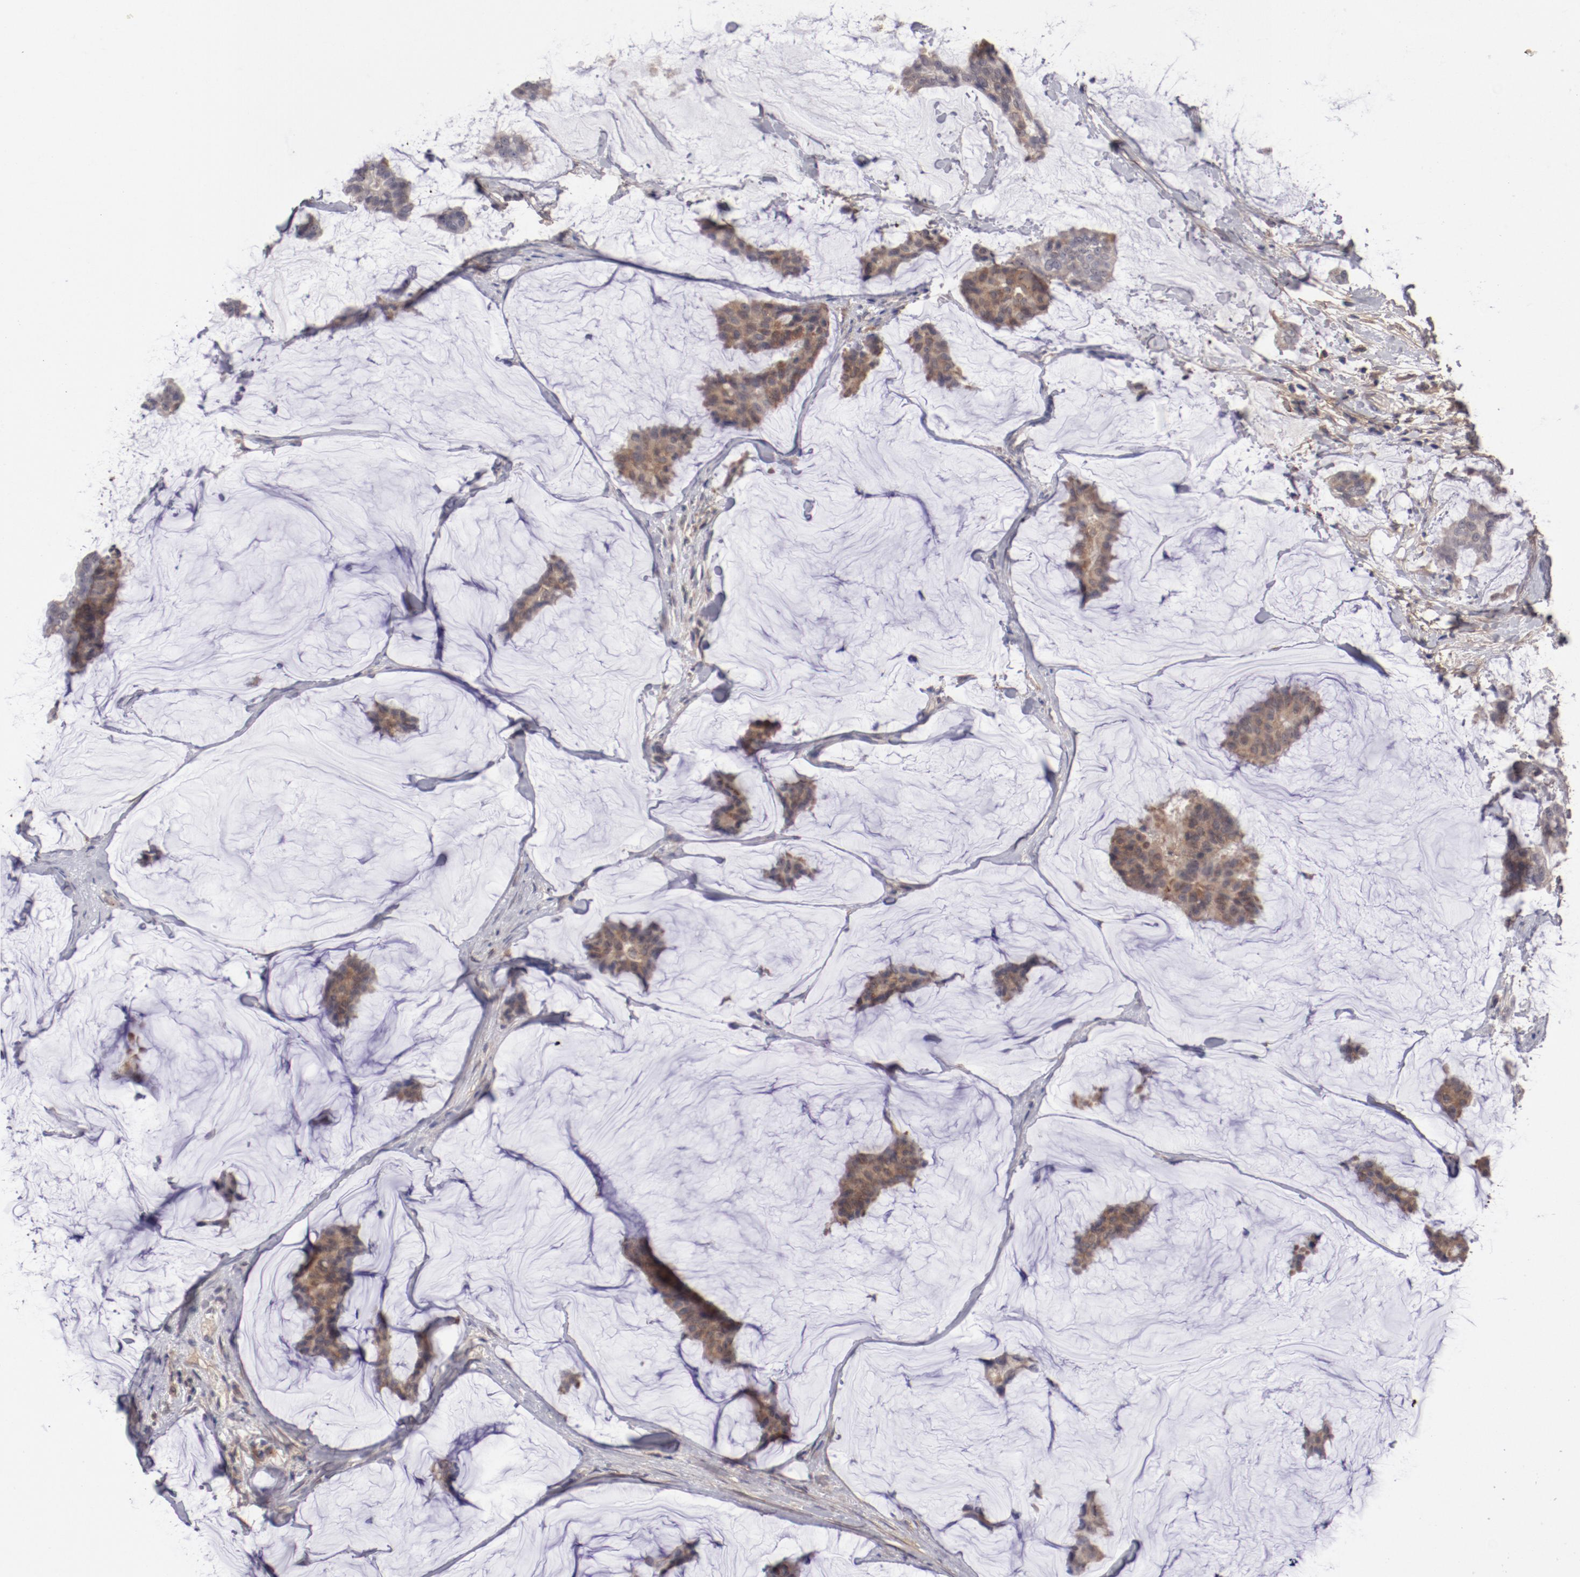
{"staining": {"intensity": "weak", "quantity": ">75%", "location": "cytoplasmic/membranous"}, "tissue": "breast cancer", "cell_type": "Tumor cells", "image_type": "cancer", "snomed": [{"axis": "morphology", "description": "Duct carcinoma"}, {"axis": "topography", "description": "Breast"}], "caption": "This is an image of IHC staining of infiltrating ductal carcinoma (breast), which shows weak staining in the cytoplasmic/membranous of tumor cells.", "gene": "IL12A", "patient": {"sex": "female", "age": 93}}